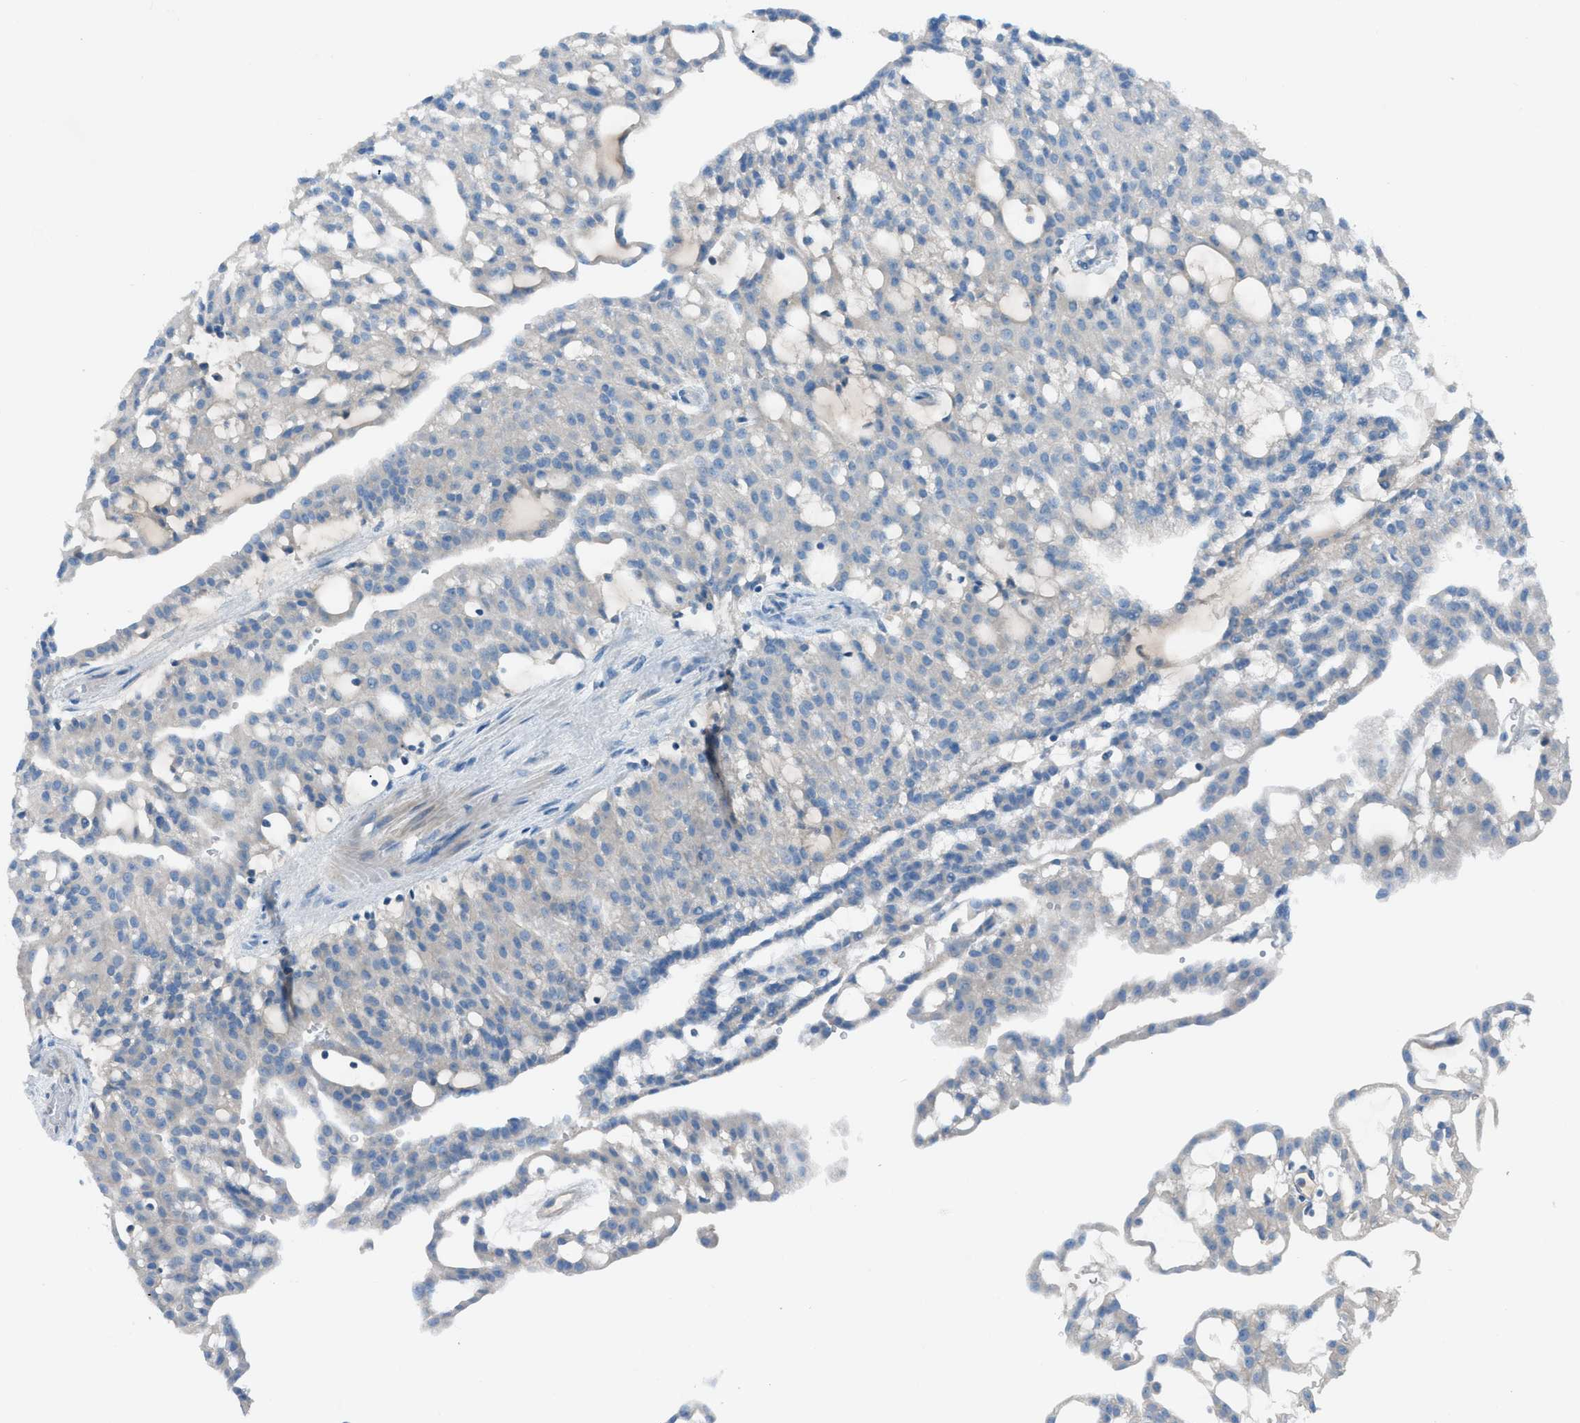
{"staining": {"intensity": "weak", "quantity": ">75%", "location": "cytoplasmic/membranous"}, "tissue": "renal cancer", "cell_type": "Tumor cells", "image_type": "cancer", "snomed": [{"axis": "morphology", "description": "Adenocarcinoma, NOS"}, {"axis": "topography", "description": "Kidney"}], "caption": "Immunohistochemical staining of human renal cancer displays low levels of weak cytoplasmic/membranous protein staining in about >75% of tumor cells.", "gene": "C5AR2", "patient": {"sex": "male", "age": 63}}